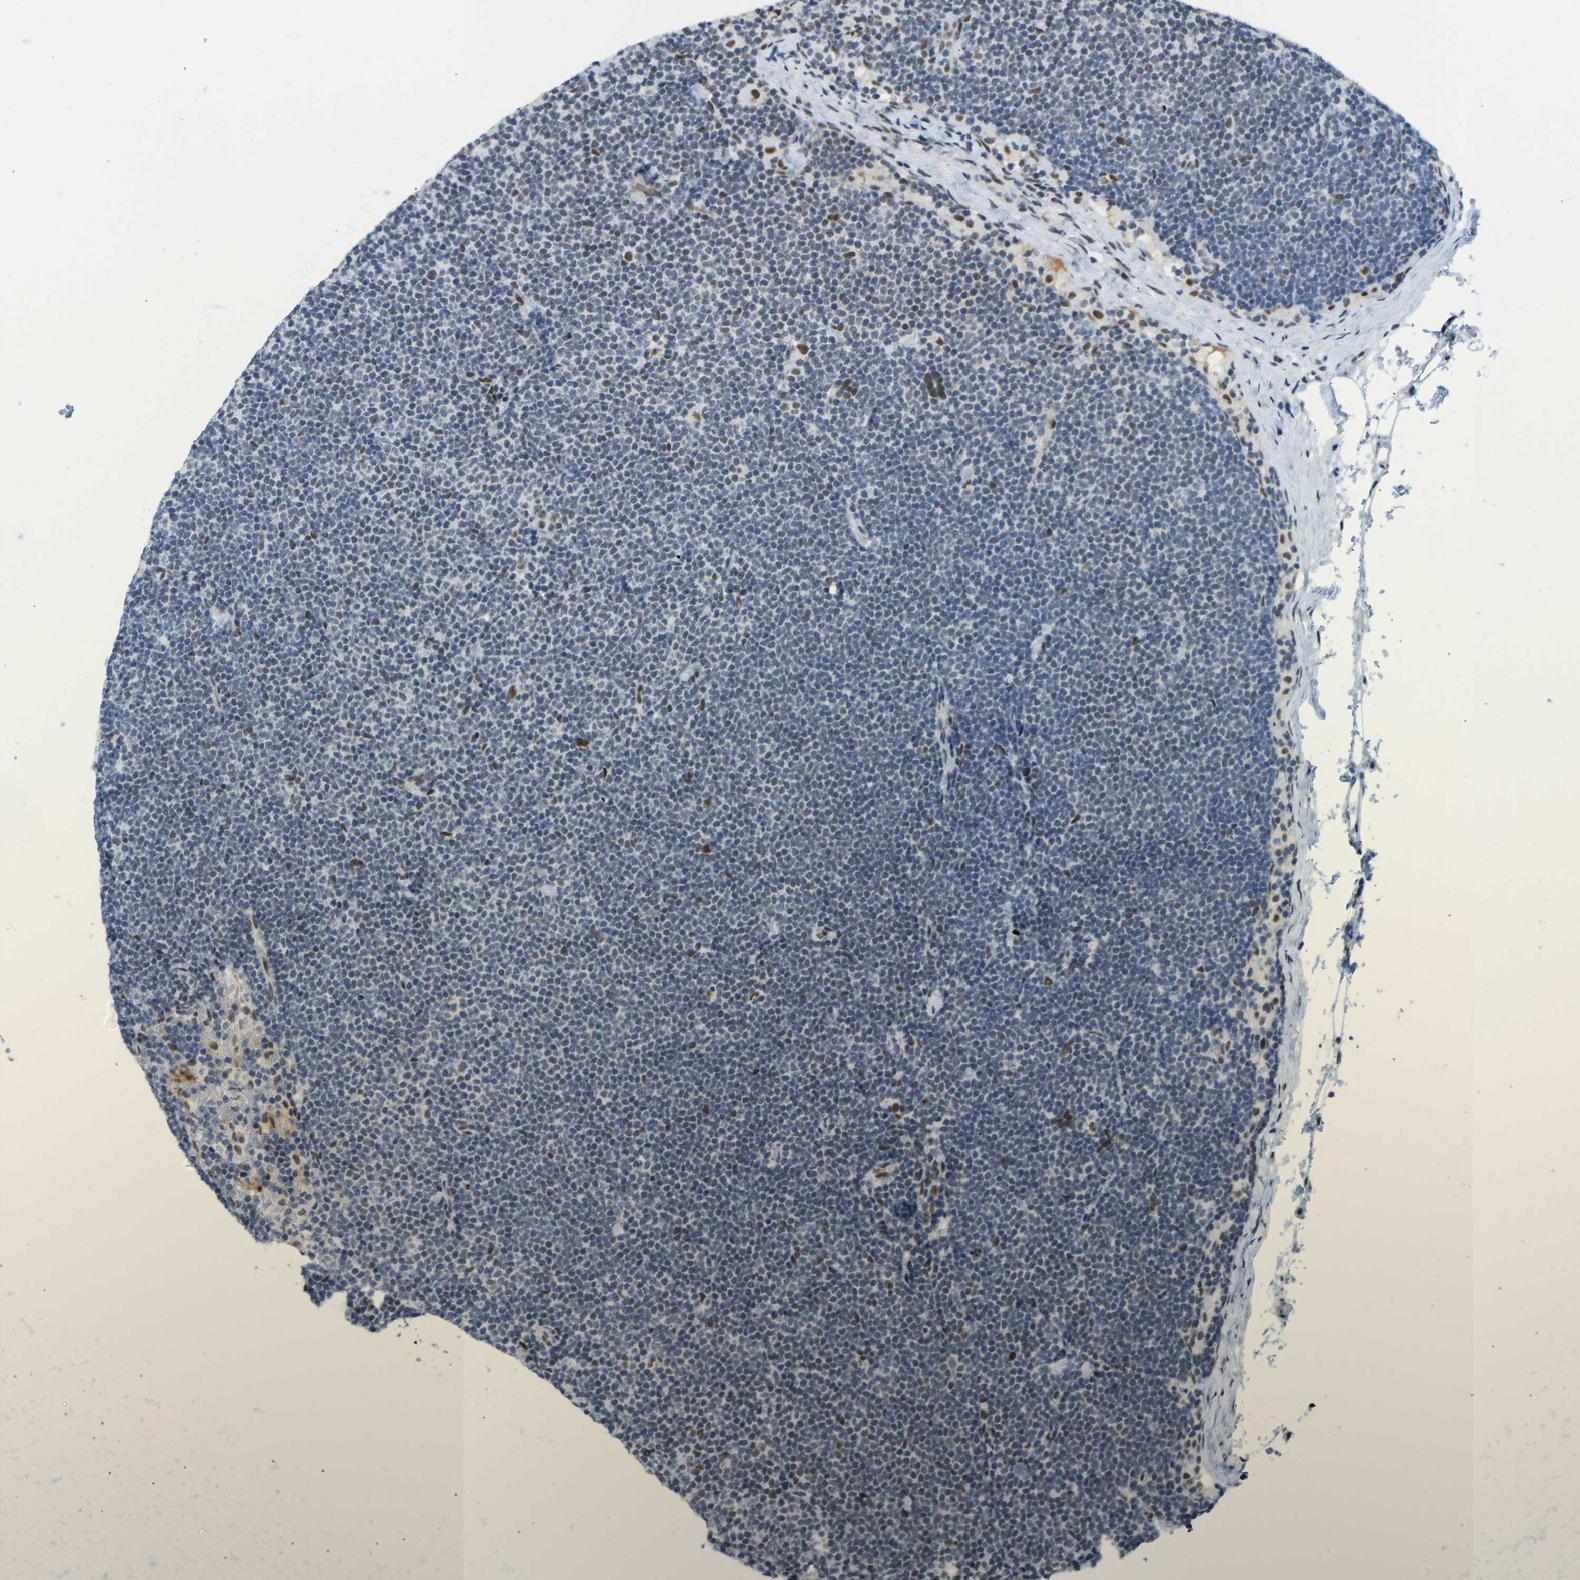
{"staining": {"intensity": "strong", "quantity": "<25%", "location": "nuclear"}, "tissue": "lymphoma", "cell_type": "Tumor cells", "image_type": "cancer", "snomed": [{"axis": "morphology", "description": "Malignant lymphoma, non-Hodgkin's type, Low grade"}, {"axis": "topography", "description": "Lymph node"}], "caption": "A medium amount of strong nuclear staining is seen in approximately <25% of tumor cells in lymphoma tissue.", "gene": "FOXK1", "patient": {"sex": "female", "age": 53}}